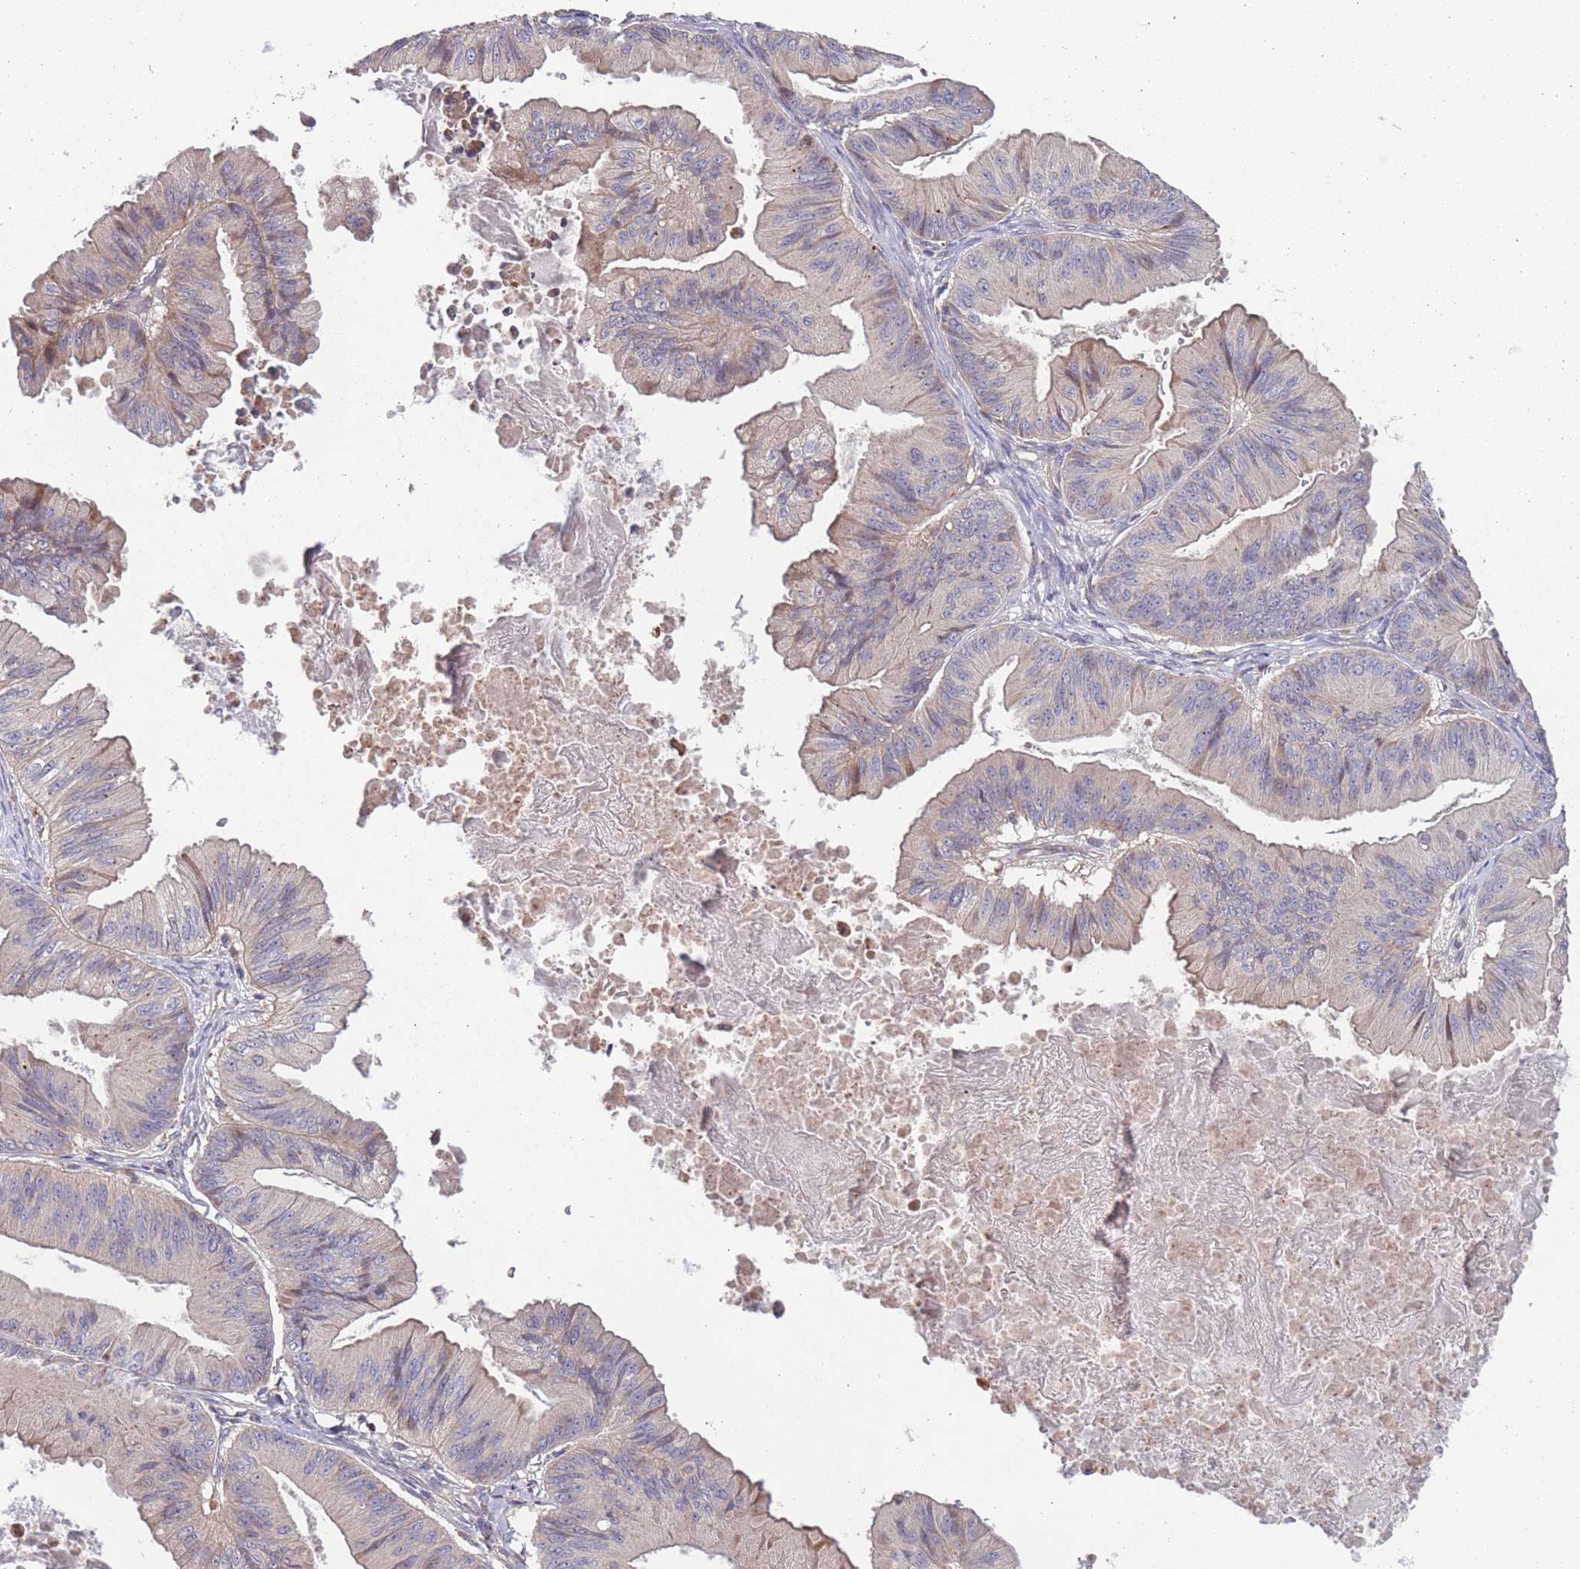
{"staining": {"intensity": "moderate", "quantity": "<25%", "location": "cytoplasmic/membranous"}, "tissue": "ovarian cancer", "cell_type": "Tumor cells", "image_type": "cancer", "snomed": [{"axis": "morphology", "description": "Cystadenocarcinoma, mucinous, NOS"}, {"axis": "topography", "description": "Ovary"}], "caption": "The image reveals a brown stain indicating the presence of a protein in the cytoplasmic/membranous of tumor cells in ovarian mucinous cystadenocarcinoma. Nuclei are stained in blue.", "gene": "ITPKC", "patient": {"sex": "female", "age": 61}}